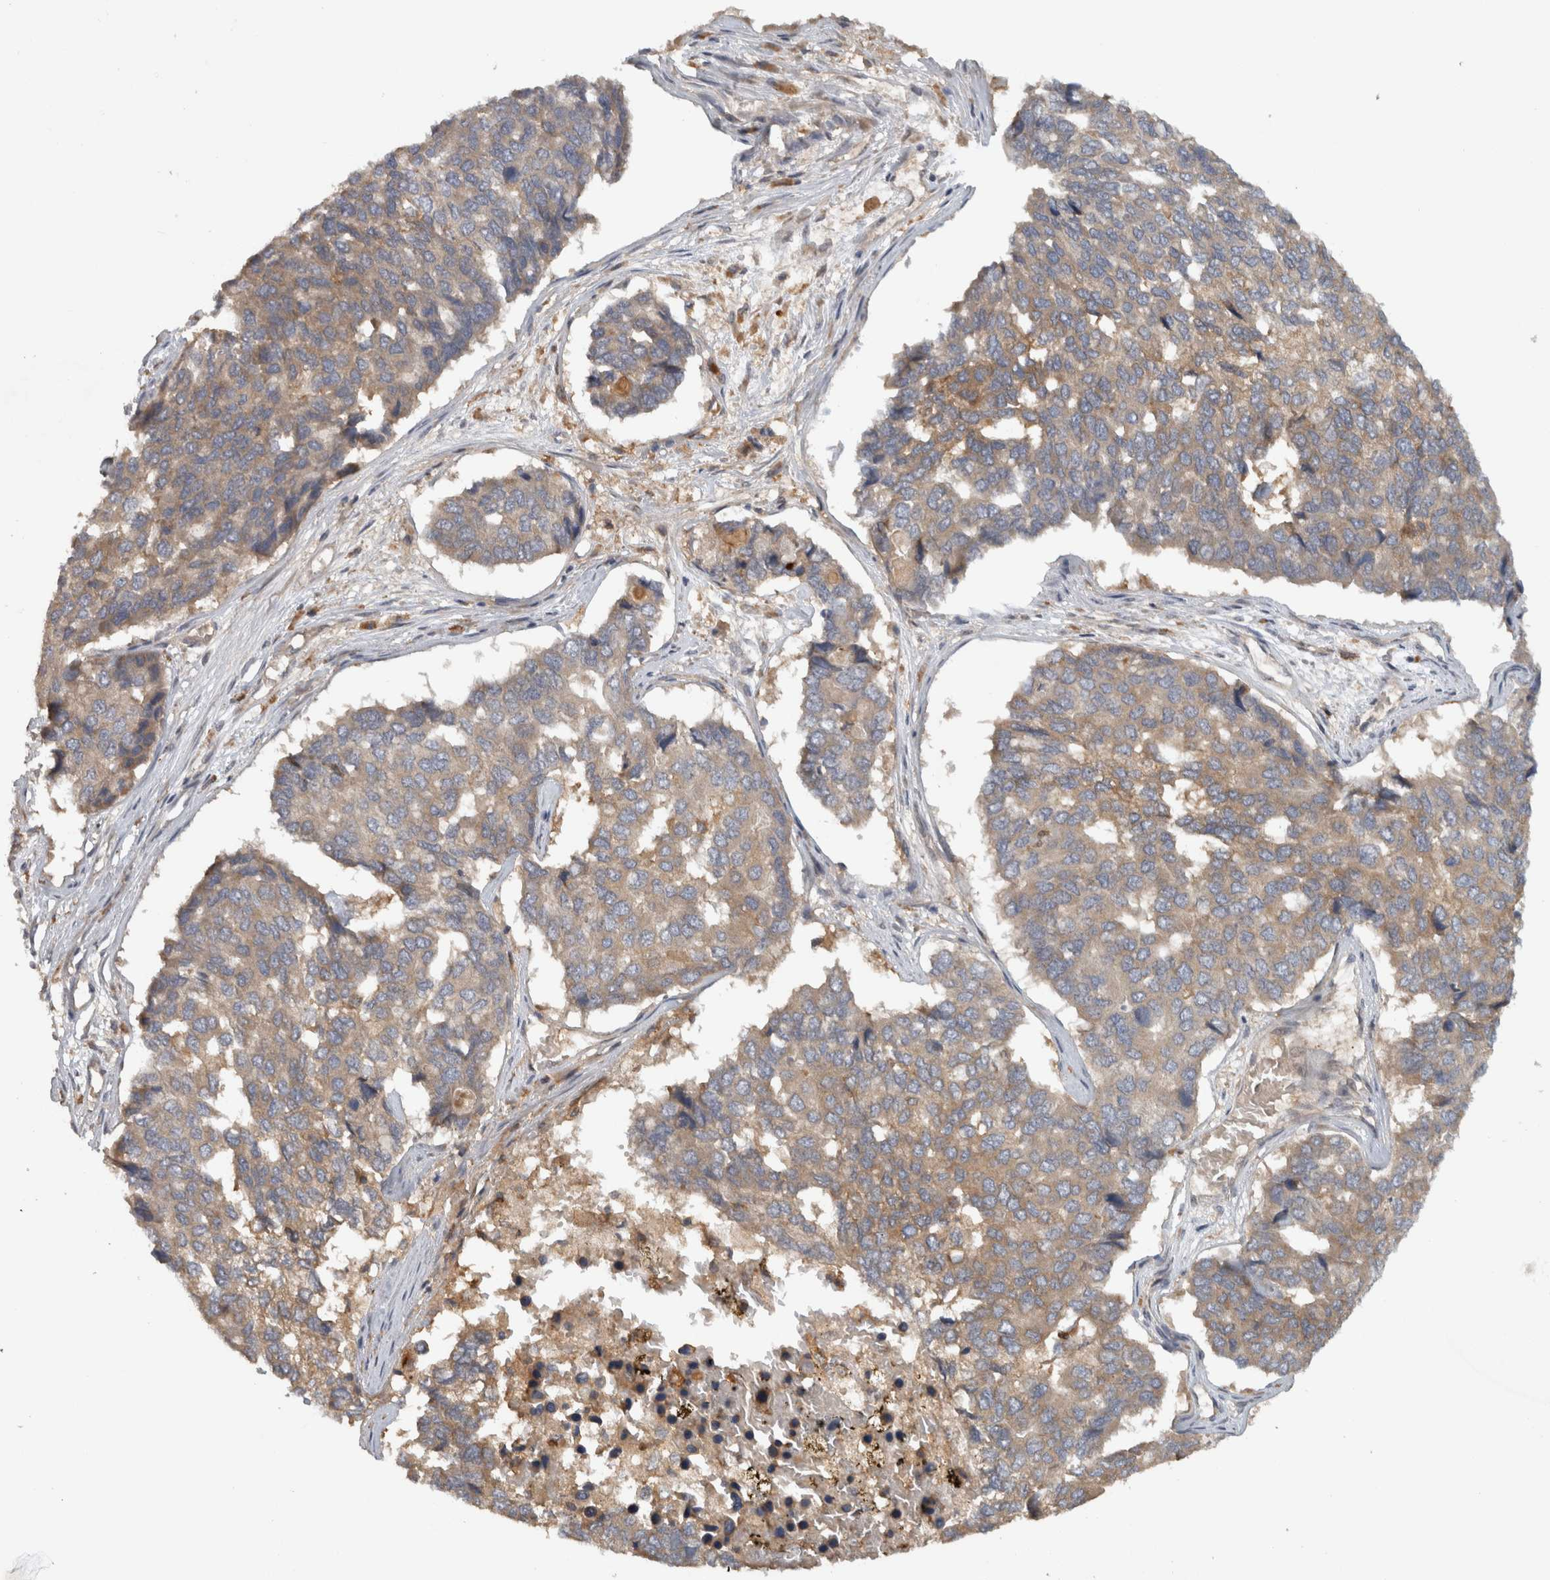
{"staining": {"intensity": "moderate", "quantity": ">75%", "location": "cytoplasmic/membranous"}, "tissue": "pancreatic cancer", "cell_type": "Tumor cells", "image_type": "cancer", "snomed": [{"axis": "morphology", "description": "Adenocarcinoma, NOS"}, {"axis": "topography", "description": "Pancreas"}], "caption": "Protein expression analysis of human pancreatic cancer reveals moderate cytoplasmic/membranous expression in approximately >75% of tumor cells. The staining was performed using DAB (3,3'-diaminobenzidine) to visualize the protein expression in brown, while the nuclei were stained in blue with hematoxylin (Magnification: 20x).", "gene": "VEPH1", "patient": {"sex": "male", "age": 50}}